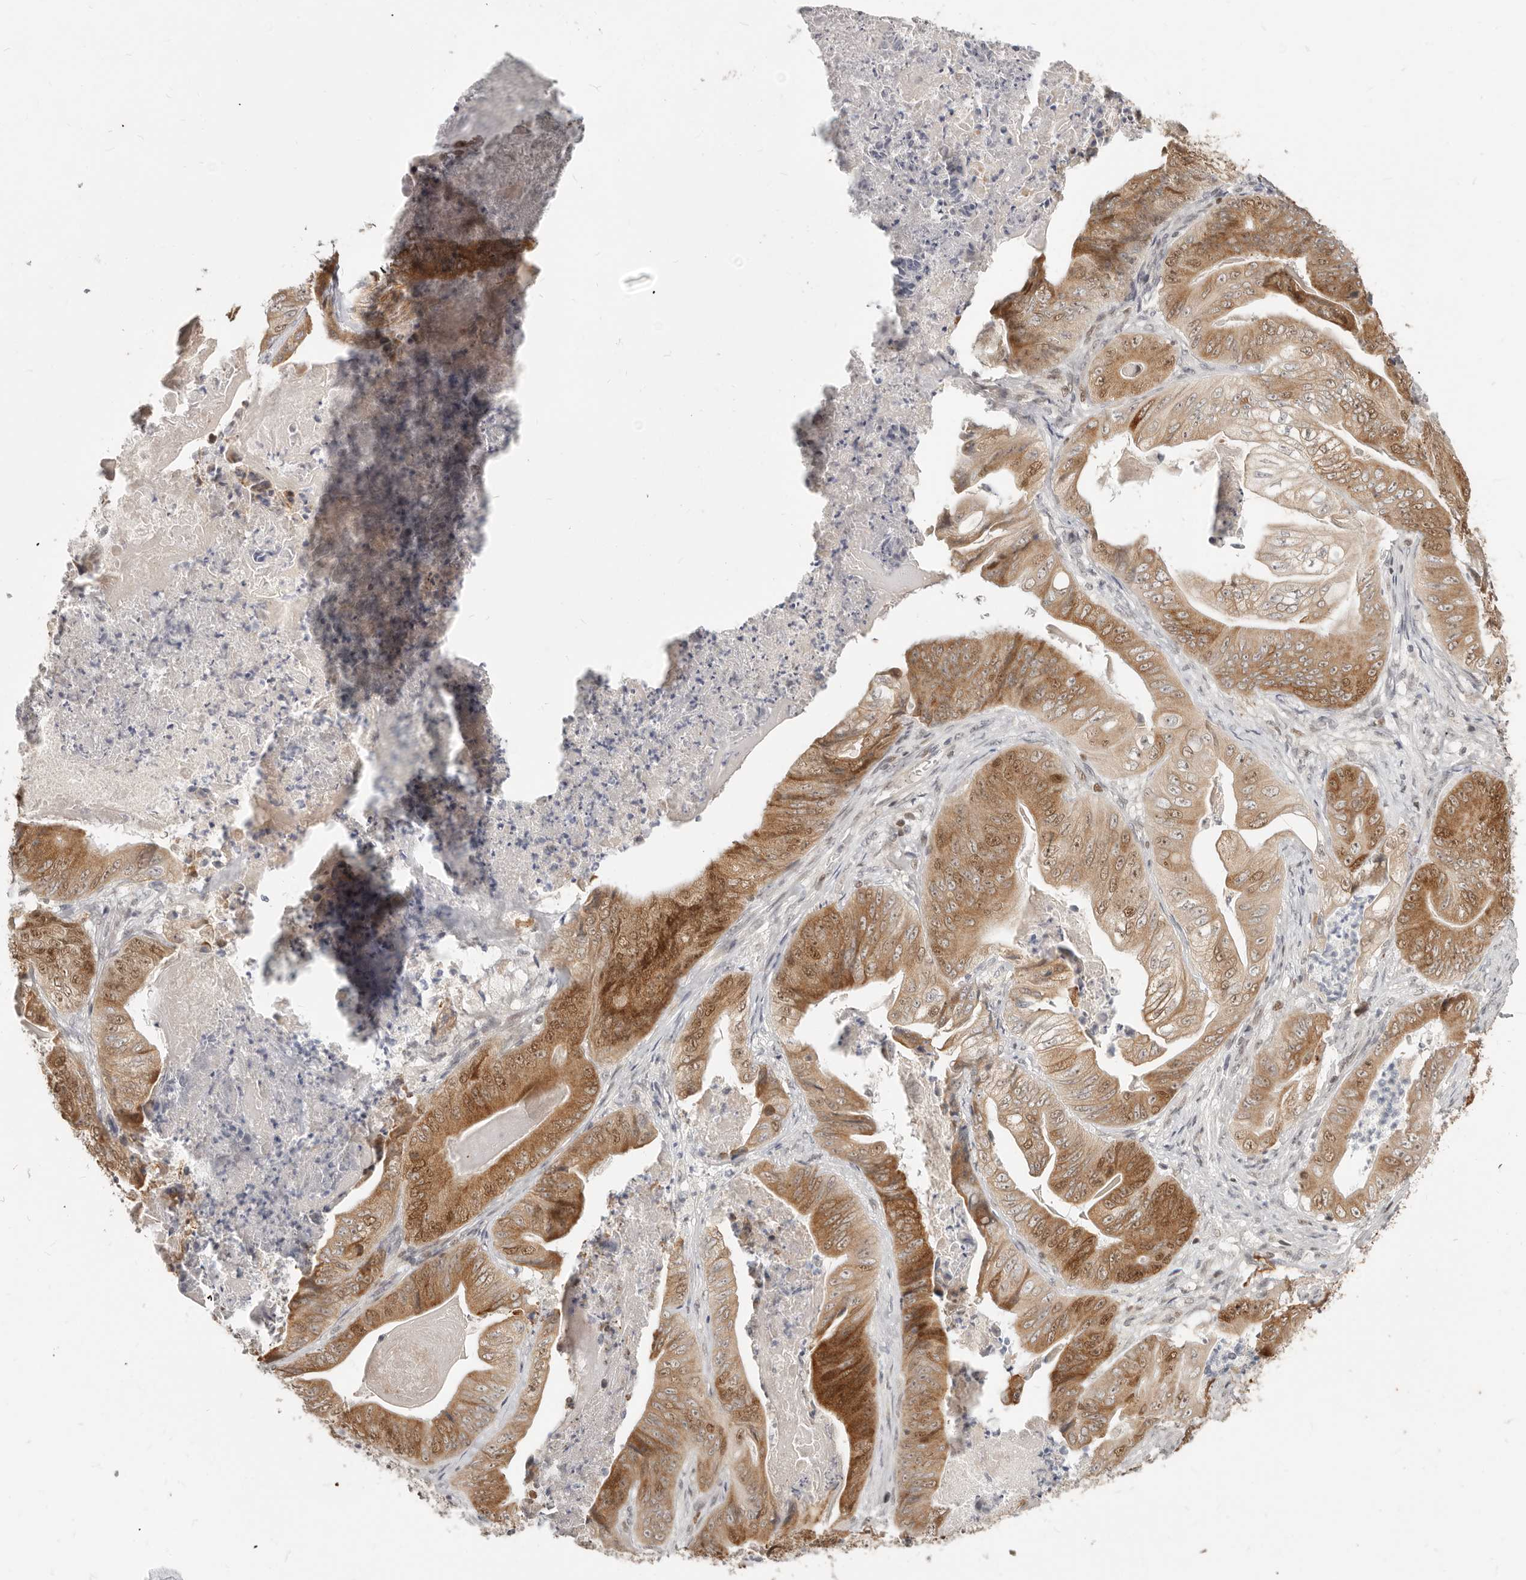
{"staining": {"intensity": "moderate", "quantity": ">75%", "location": "cytoplasmic/membranous,nuclear"}, "tissue": "stomach cancer", "cell_type": "Tumor cells", "image_type": "cancer", "snomed": [{"axis": "morphology", "description": "Adenocarcinoma, NOS"}, {"axis": "topography", "description": "Stomach"}], "caption": "Stomach adenocarcinoma tissue demonstrates moderate cytoplasmic/membranous and nuclear positivity in about >75% of tumor cells", "gene": "RFC2", "patient": {"sex": "female", "age": 73}}